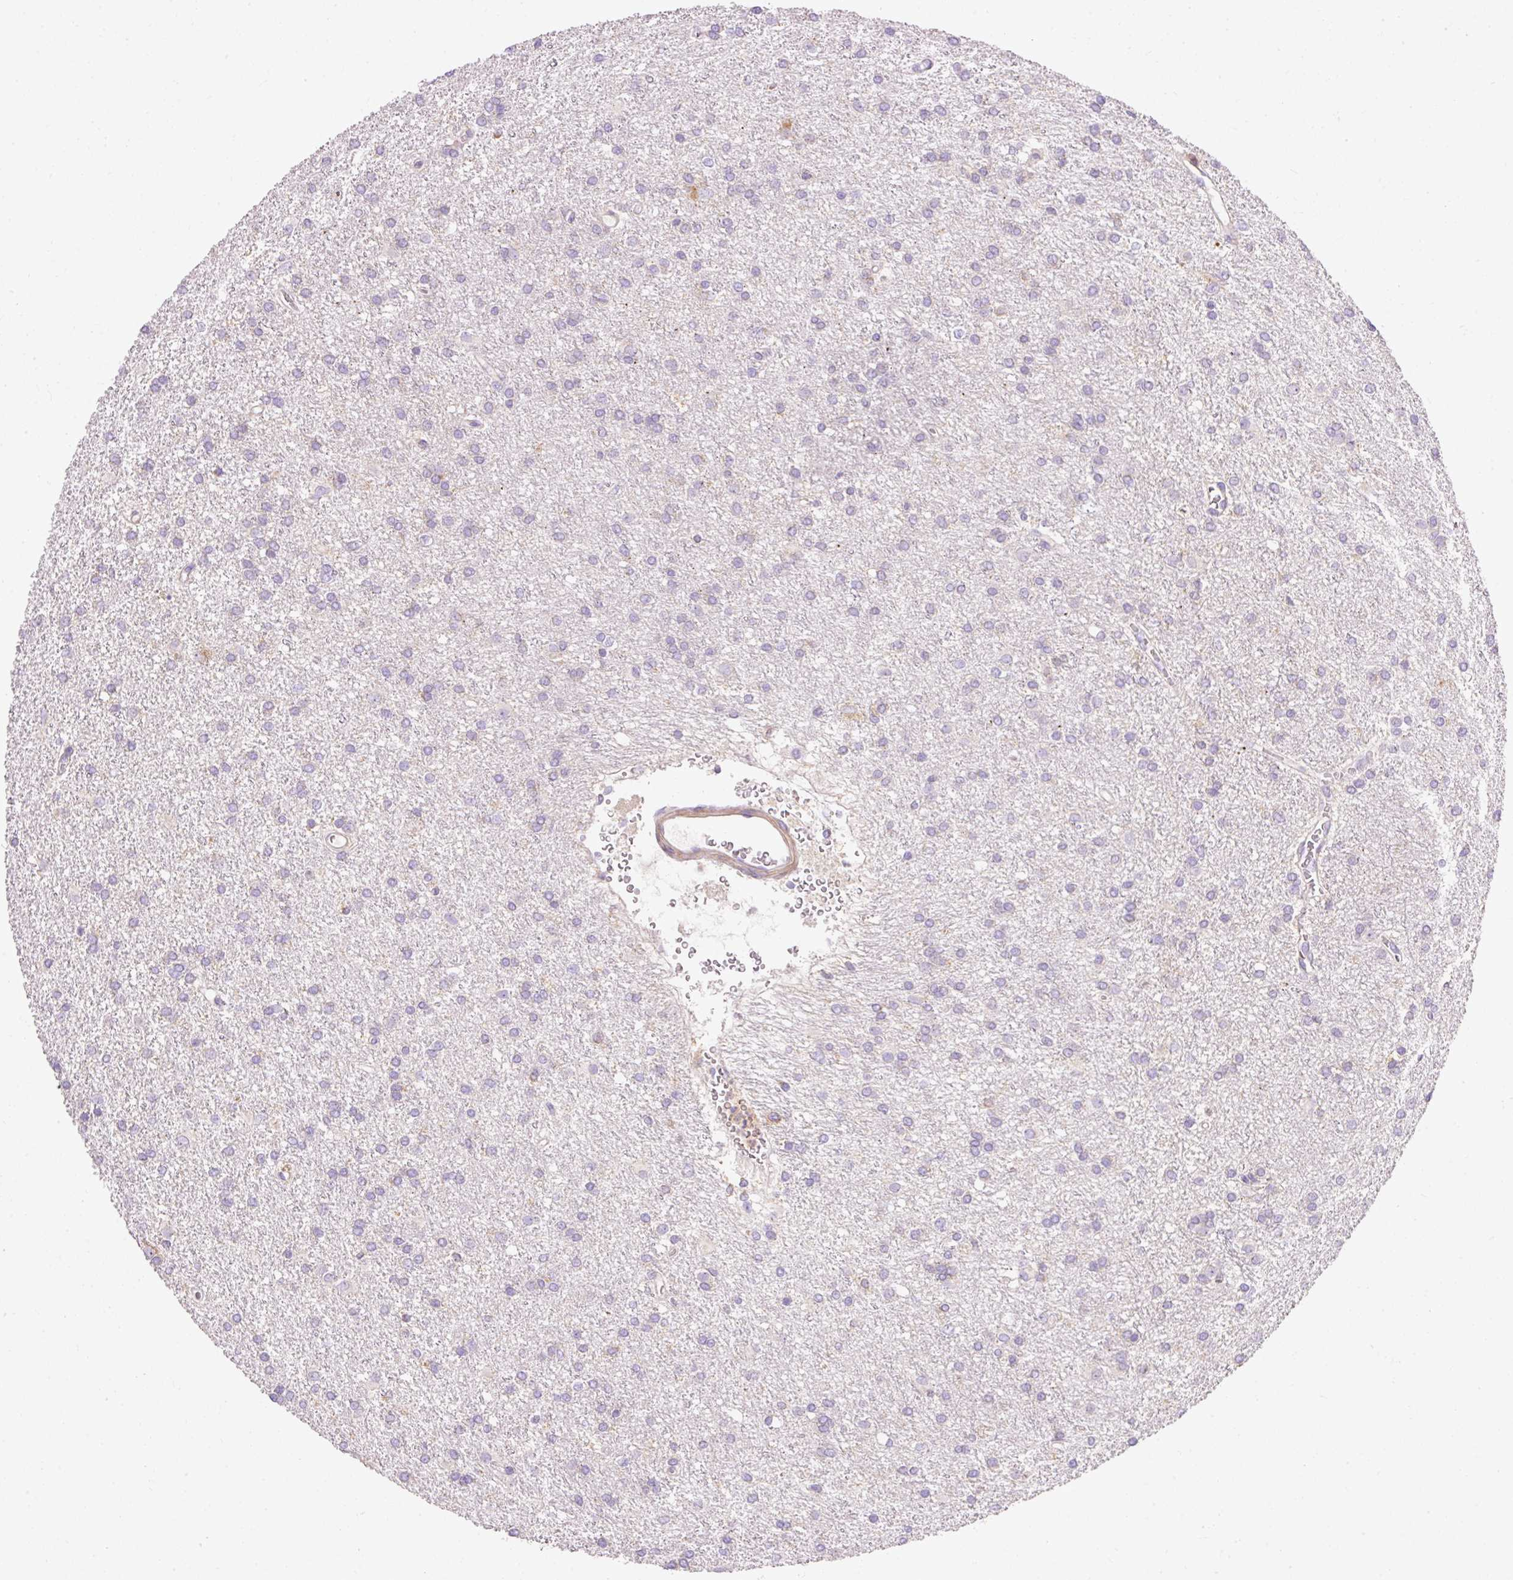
{"staining": {"intensity": "negative", "quantity": "none", "location": "none"}, "tissue": "glioma", "cell_type": "Tumor cells", "image_type": "cancer", "snomed": [{"axis": "morphology", "description": "Glioma, malignant, High grade"}, {"axis": "topography", "description": "Brain"}], "caption": "IHC of malignant high-grade glioma reveals no positivity in tumor cells.", "gene": "IMMT", "patient": {"sex": "female", "age": 50}}